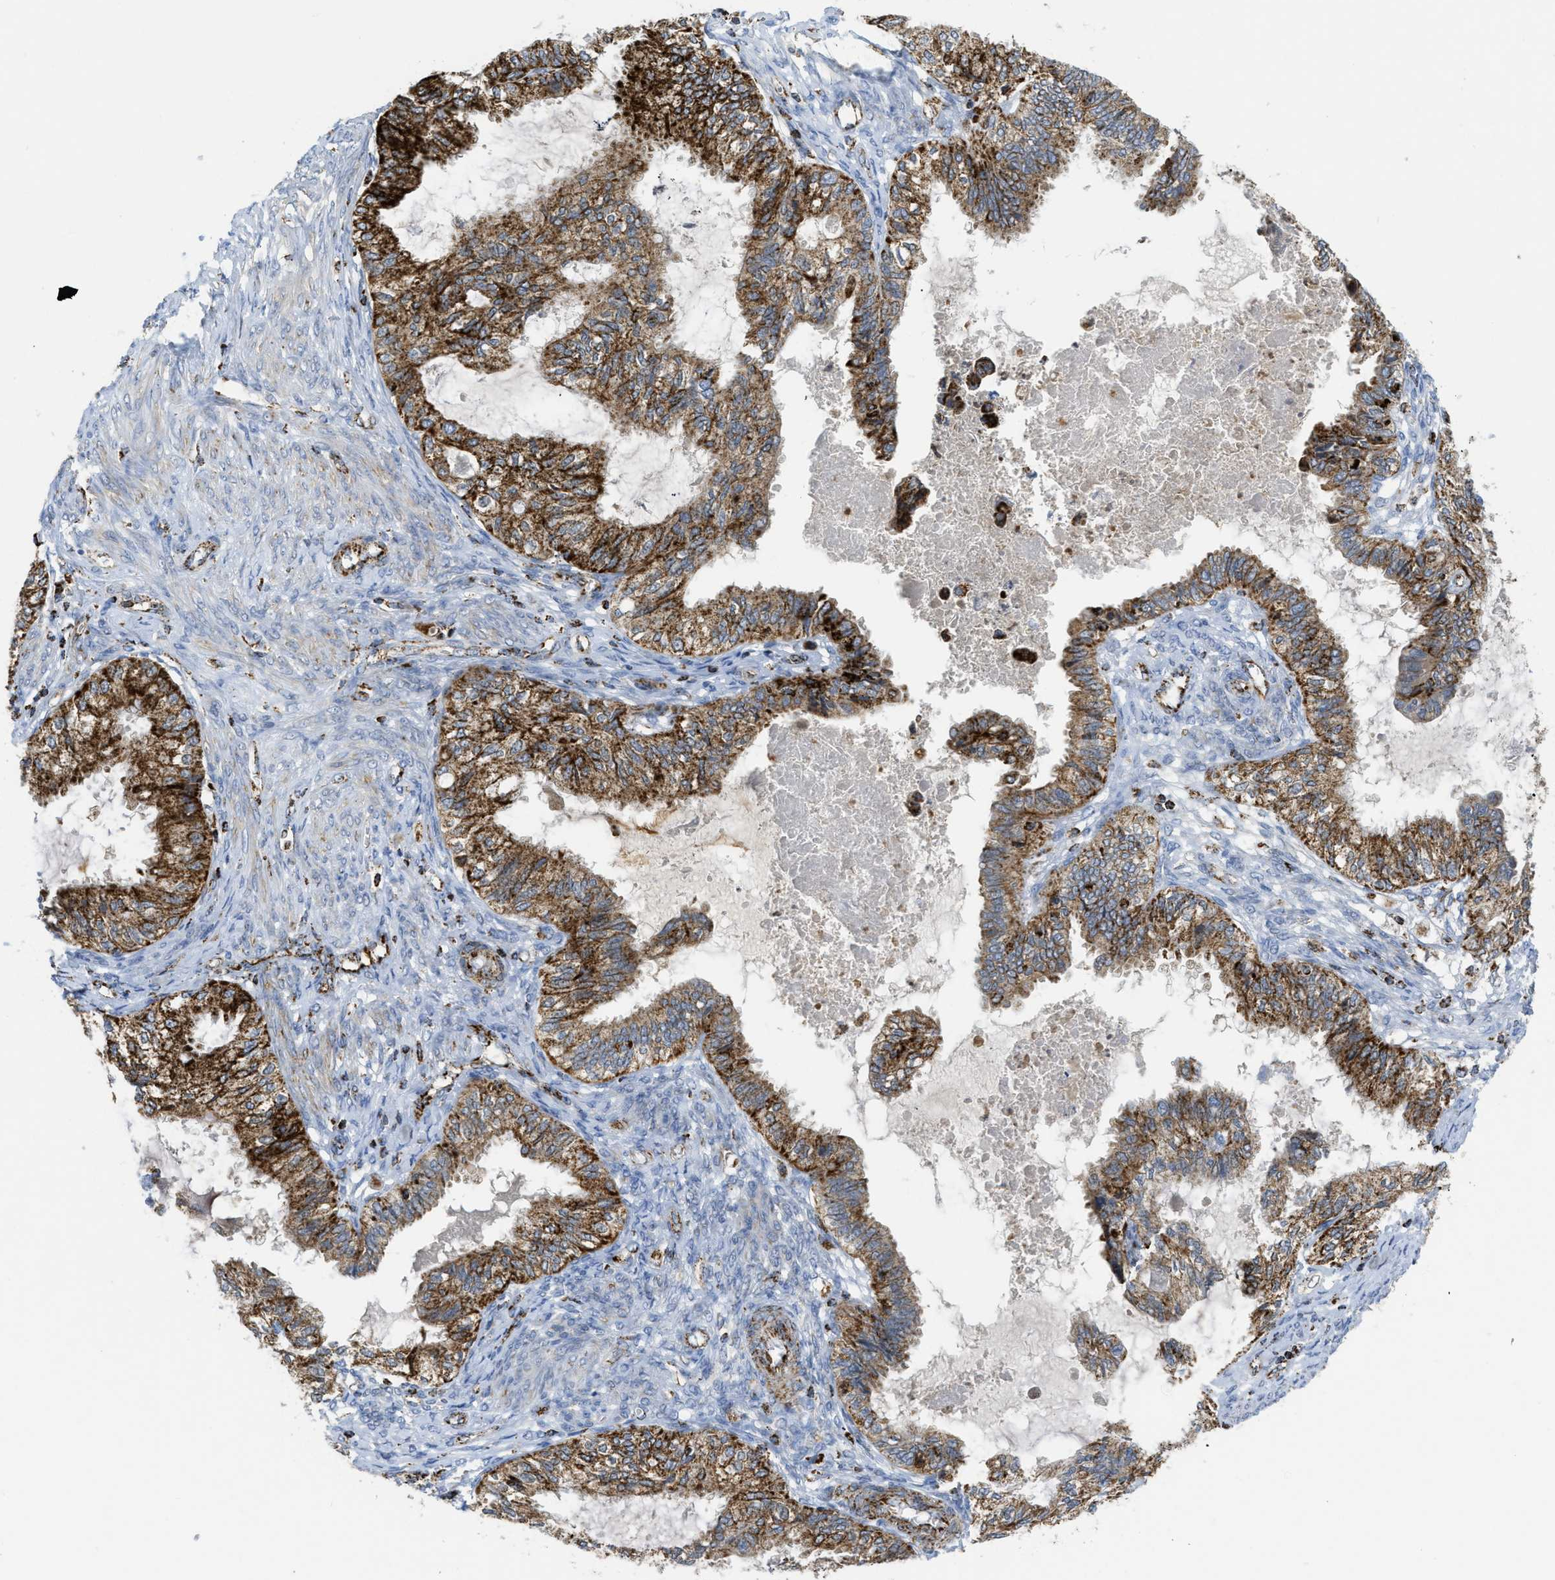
{"staining": {"intensity": "strong", "quantity": ">75%", "location": "cytoplasmic/membranous"}, "tissue": "cervical cancer", "cell_type": "Tumor cells", "image_type": "cancer", "snomed": [{"axis": "morphology", "description": "Normal tissue, NOS"}, {"axis": "morphology", "description": "Adenocarcinoma, NOS"}, {"axis": "topography", "description": "Cervix"}, {"axis": "topography", "description": "Endometrium"}], "caption": "Cervical cancer was stained to show a protein in brown. There is high levels of strong cytoplasmic/membranous staining in approximately >75% of tumor cells.", "gene": "SQOR", "patient": {"sex": "female", "age": 86}}